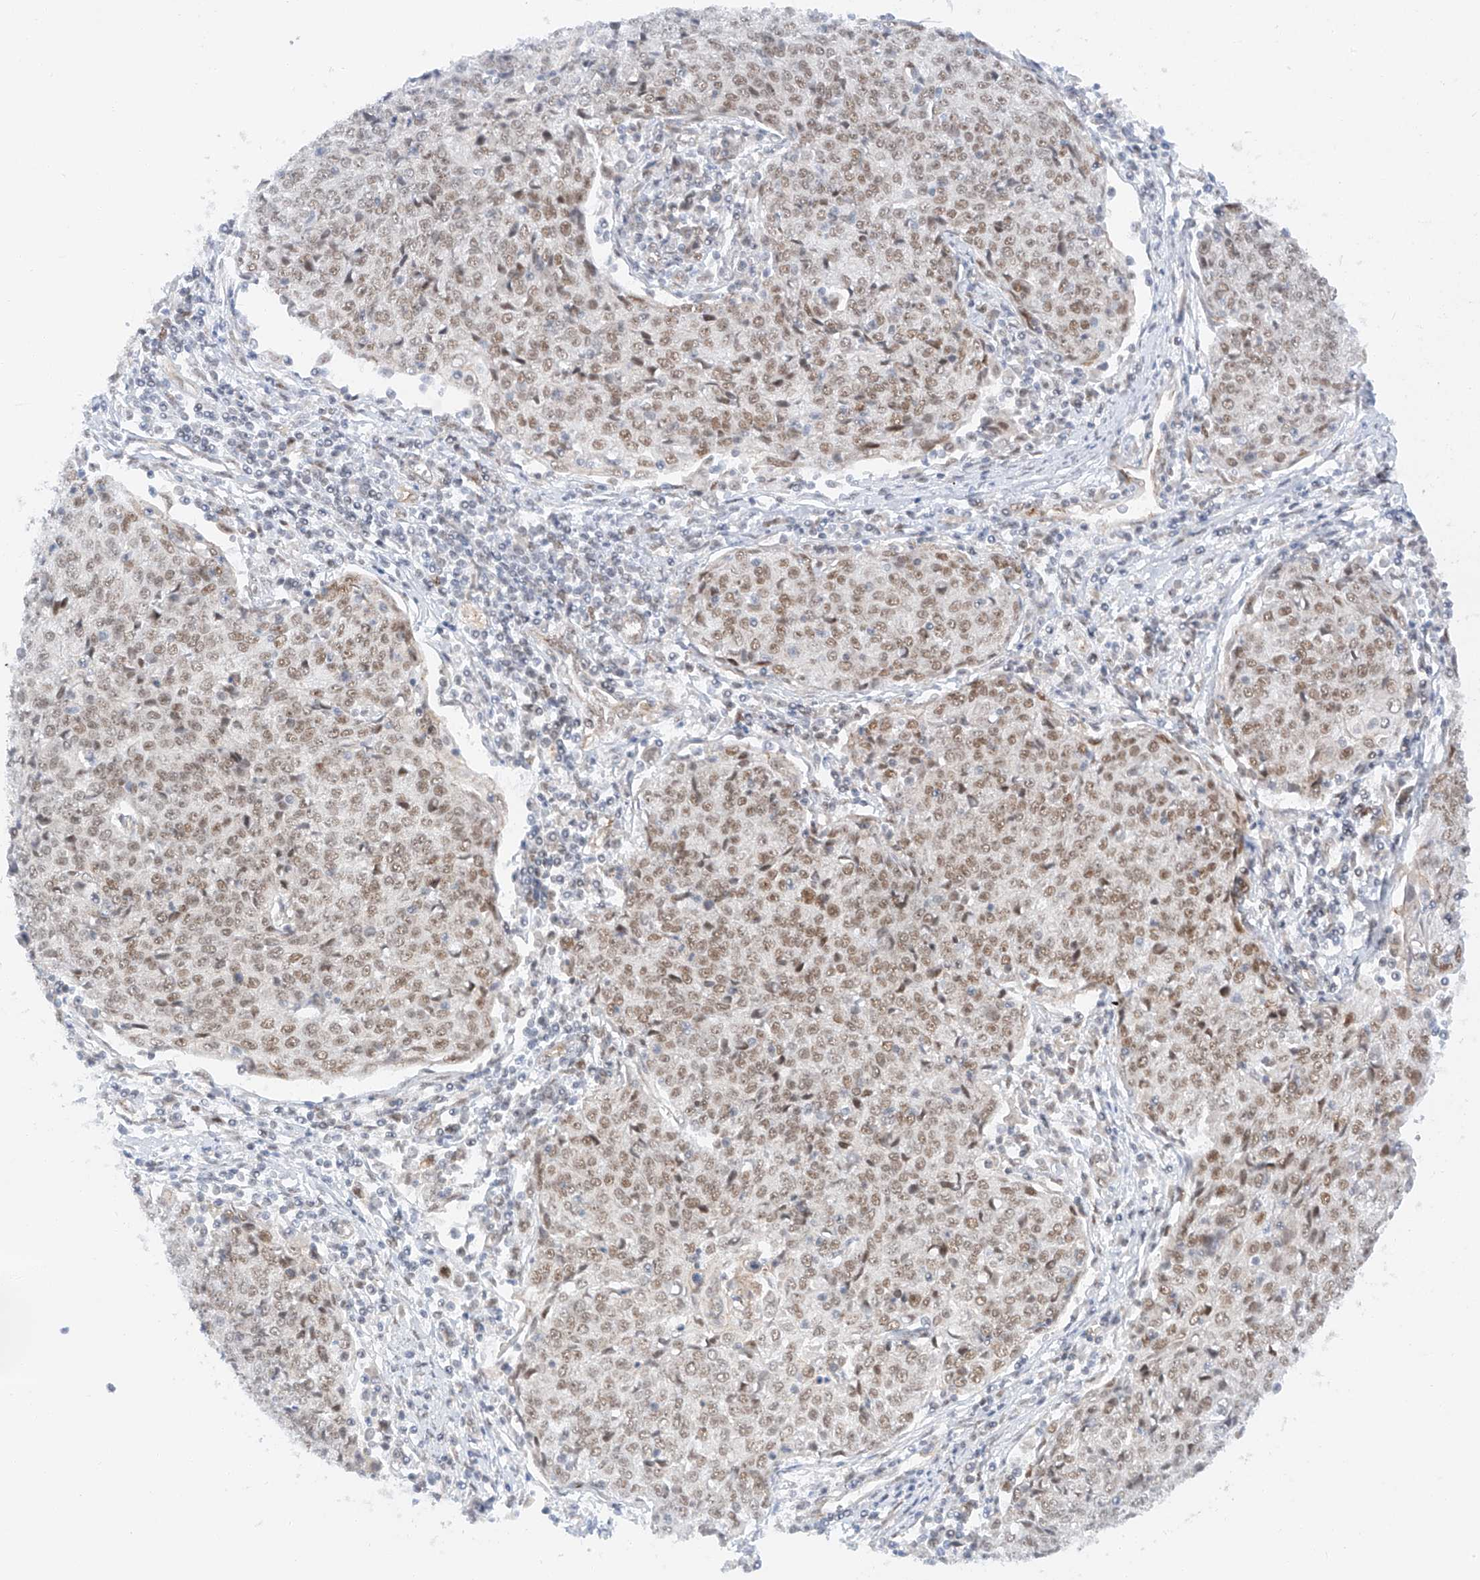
{"staining": {"intensity": "weak", "quantity": ">75%", "location": "nuclear"}, "tissue": "cervical cancer", "cell_type": "Tumor cells", "image_type": "cancer", "snomed": [{"axis": "morphology", "description": "Squamous cell carcinoma, NOS"}, {"axis": "topography", "description": "Cervix"}], "caption": "Approximately >75% of tumor cells in human cervical cancer demonstrate weak nuclear protein positivity as visualized by brown immunohistochemical staining.", "gene": "POGK", "patient": {"sex": "female", "age": 48}}